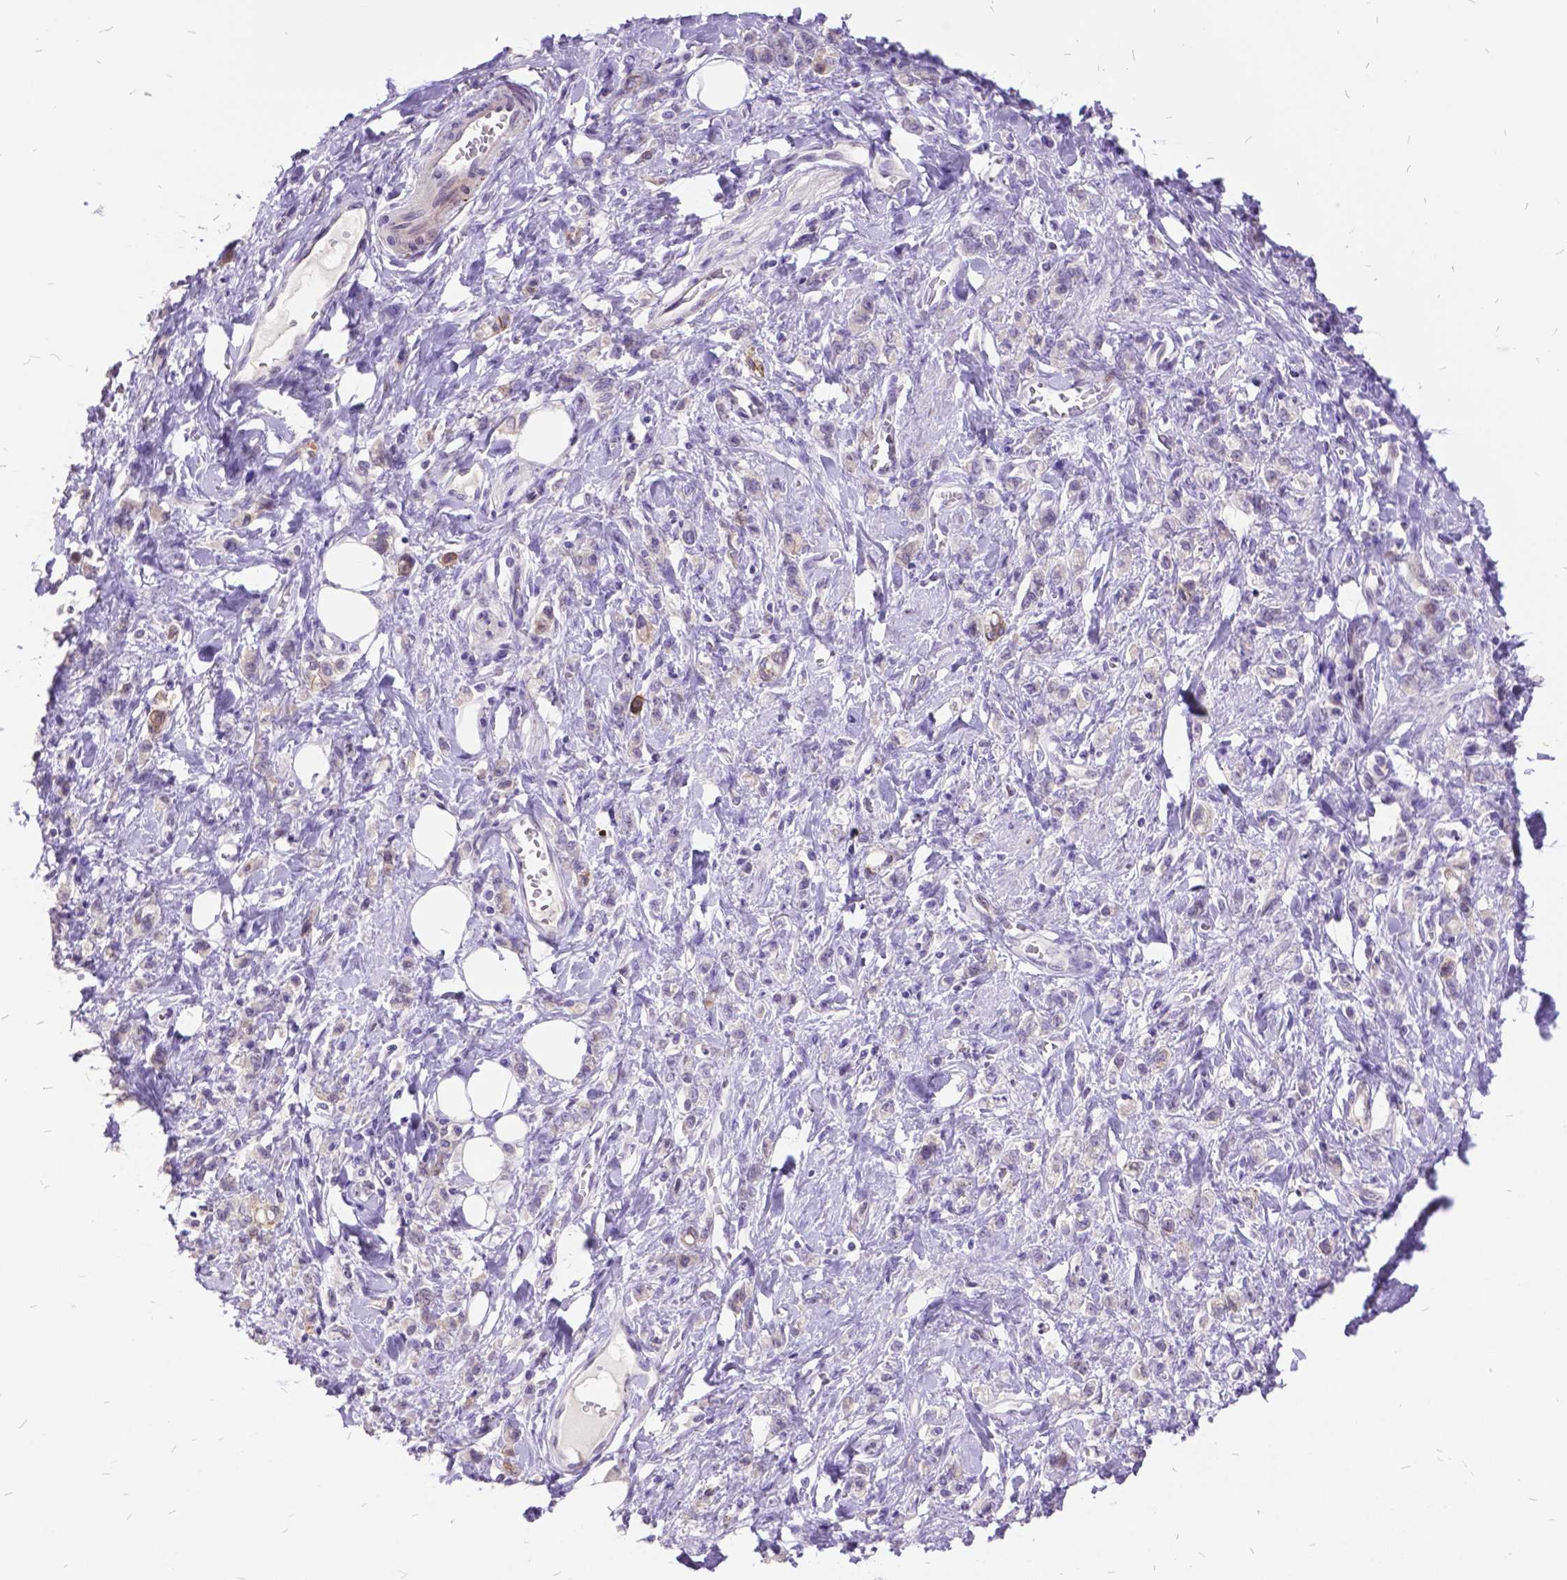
{"staining": {"intensity": "negative", "quantity": "none", "location": "none"}, "tissue": "stomach cancer", "cell_type": "Tumor cells", "image_type": "cancer", "snomed": [{"axis": "morphology", "description": "Adenocarcinoma, NOS"}, {"axis": "topography", "description": "Stomach"}], "caption": "Tumor cells are negative for protein expression in human stomach adenocarcinoma. (DAB (3,3'-diaminobenzidine) immunohistochemistry with hematoxylin counter stain).", "gene": "ITGB6", "patient": {"sex": "male", "age": 77}}